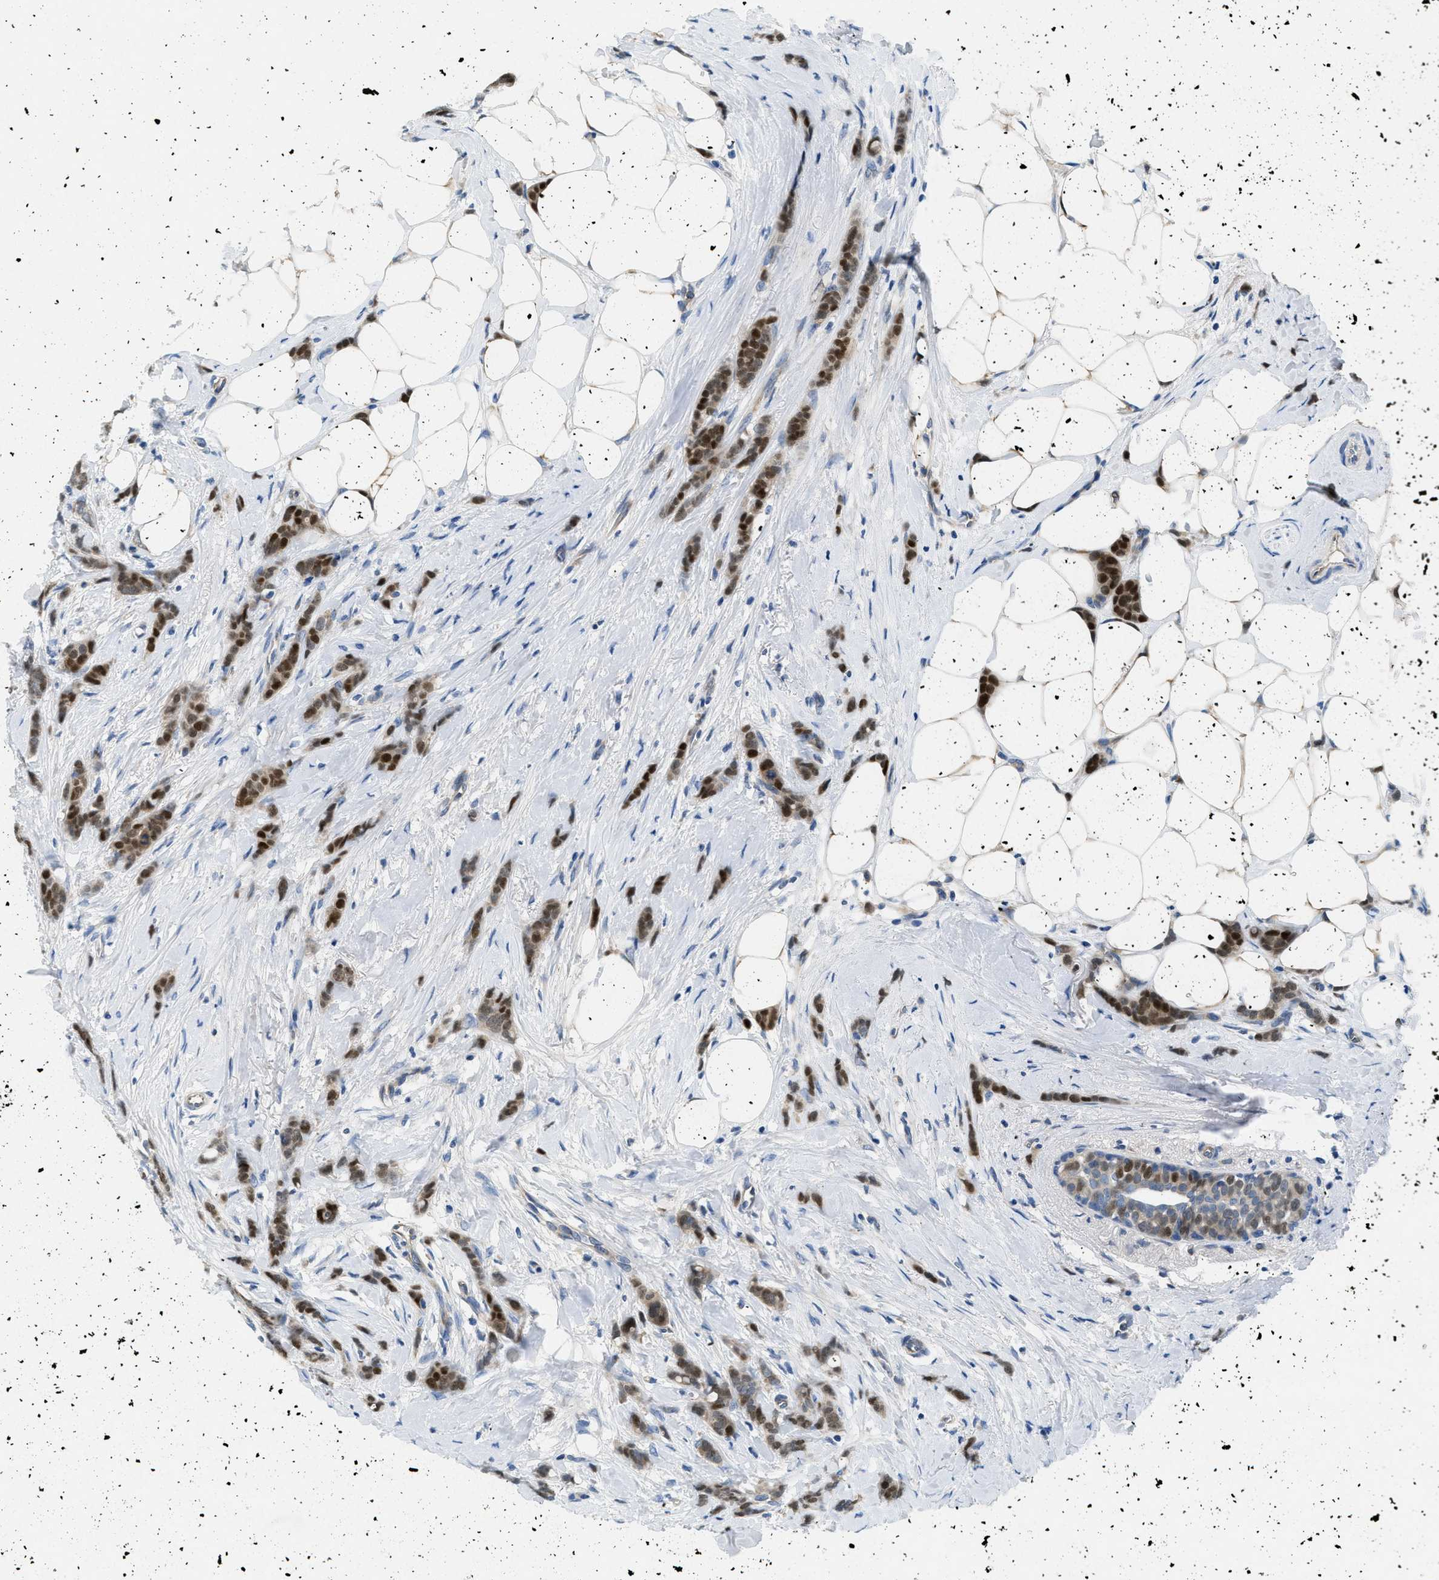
{"staining": {"intensity": "strong", "quantity": ">75%", "location": "nuclear"}, "tissue": "breast cancer", "cell_type": "Tumor cells", "image_type": "cancer", "snomed": [{"axis": "morphology", "description": "Lobular carcinoma, in situ"}, {"axis": "morphology", "description": "Lobular carcinoma"}, {"axis": "topography", "description": "Breast"}], "caption": "Human breast lobular carcinoma stained with a protein marker reveals strong staining in tumor cells.", "gene": "PGR", "patient": {"sex": "female", "age": 41}}